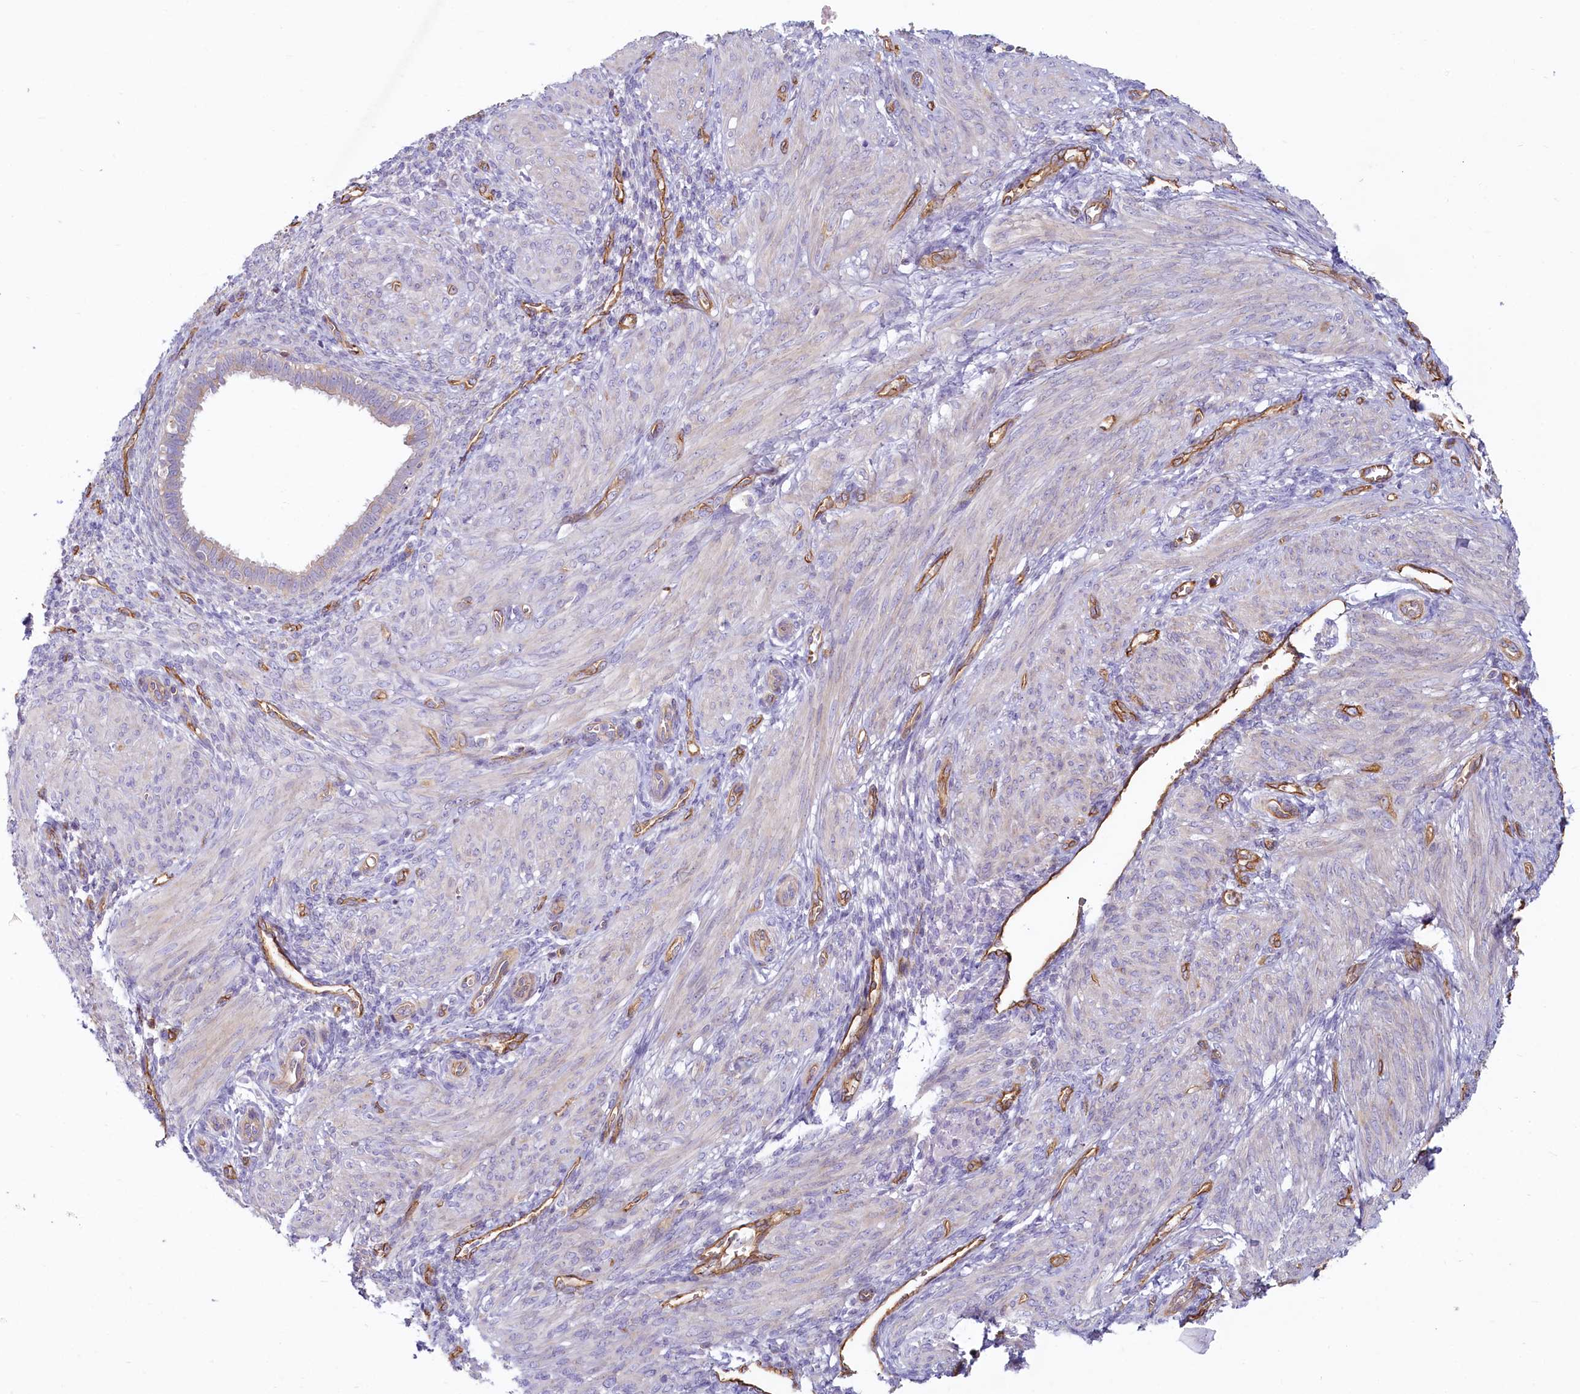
{"staining": {"intensity": "weak", "quantity": "25%-75%", "location": "cytoplasmic/membranous"}, "tissue": "smooth muscle", "cell_type": "Smooth muscle cells", "image_type": "normal", "snomed": [{"axis": "morphology", "description": "Normal tissue, NOS"}, {"axis": "topography", "description": "Smooth muscle"}], "caption": "High-magnification brightfield microscopy of unremarkable smooth muscle stained with DAB (brown) and counterstained with hematoxylin (blue). smooth muscle cells exhibit weak cytoplasmic/membranous expression is seen in about25%-75% of cells.", "gene": "LMOD3", "patient": {"sex": "female", "age": 39}}